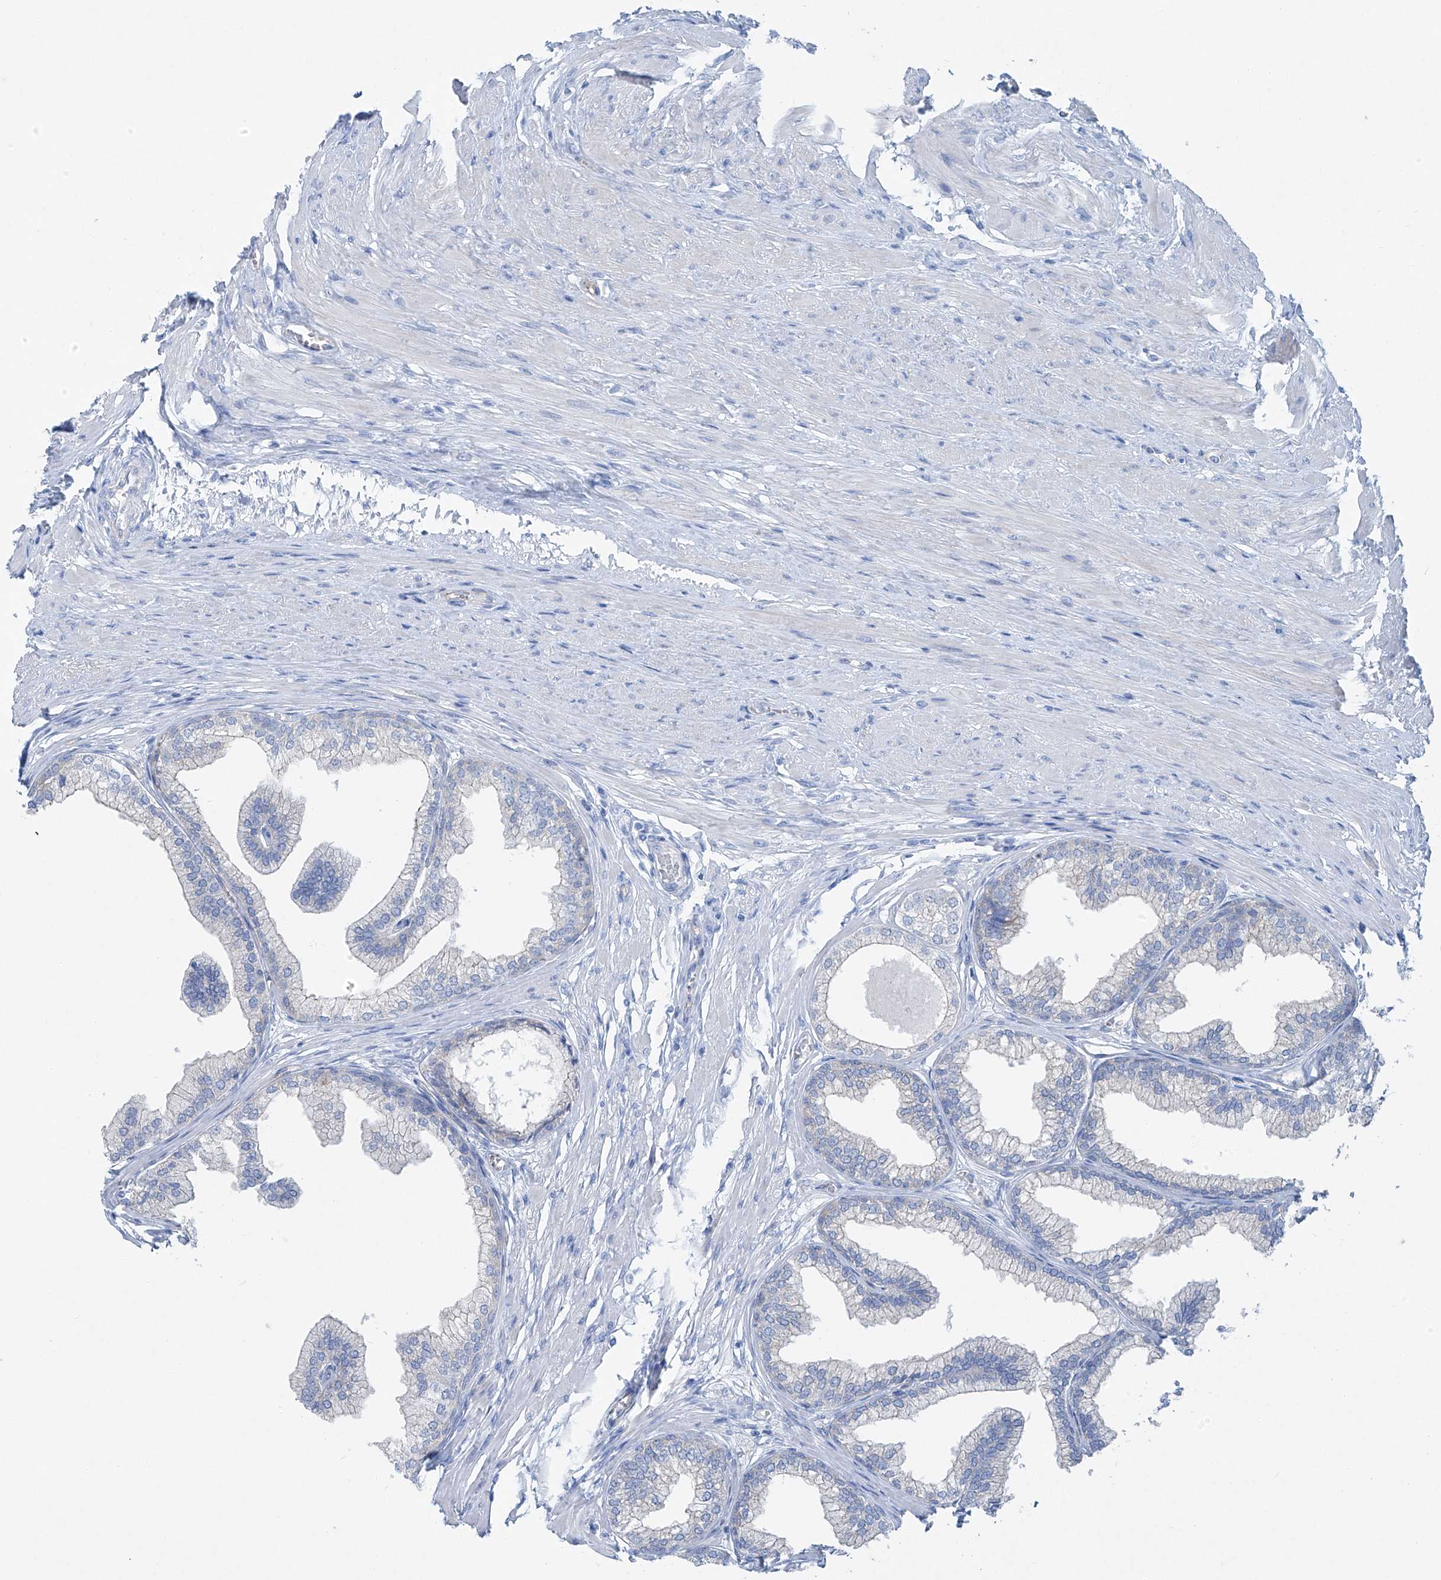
{"staining": {"intensity": "weak", "quantity": "<25%", "location": "cytoplasmic/membranous"}, "tissue": "prostate", "cell_type": "Glandular cells", "image_type": "normal", "snomed": [{"axis": "morphology", "description": "Normal tissue, NOS"}, {"axis": "morphology", "description": "Urothelial carcinoma, Low grade"}, {"axis": "topography", "description": "Urinary bladder"}, {"axis": "topography", "description": "Prostate"}], "caption": "Benign prostate was stained to show a protein in brown. There is no significant staining in glandular cells. Brightfield microscopy of immunohistochemistry stained with DAB (brown) and hematoxylin (blue), captured at high magnification.", "gene": "MAGI1", "patient": {"sex": "male", "age": 60}}